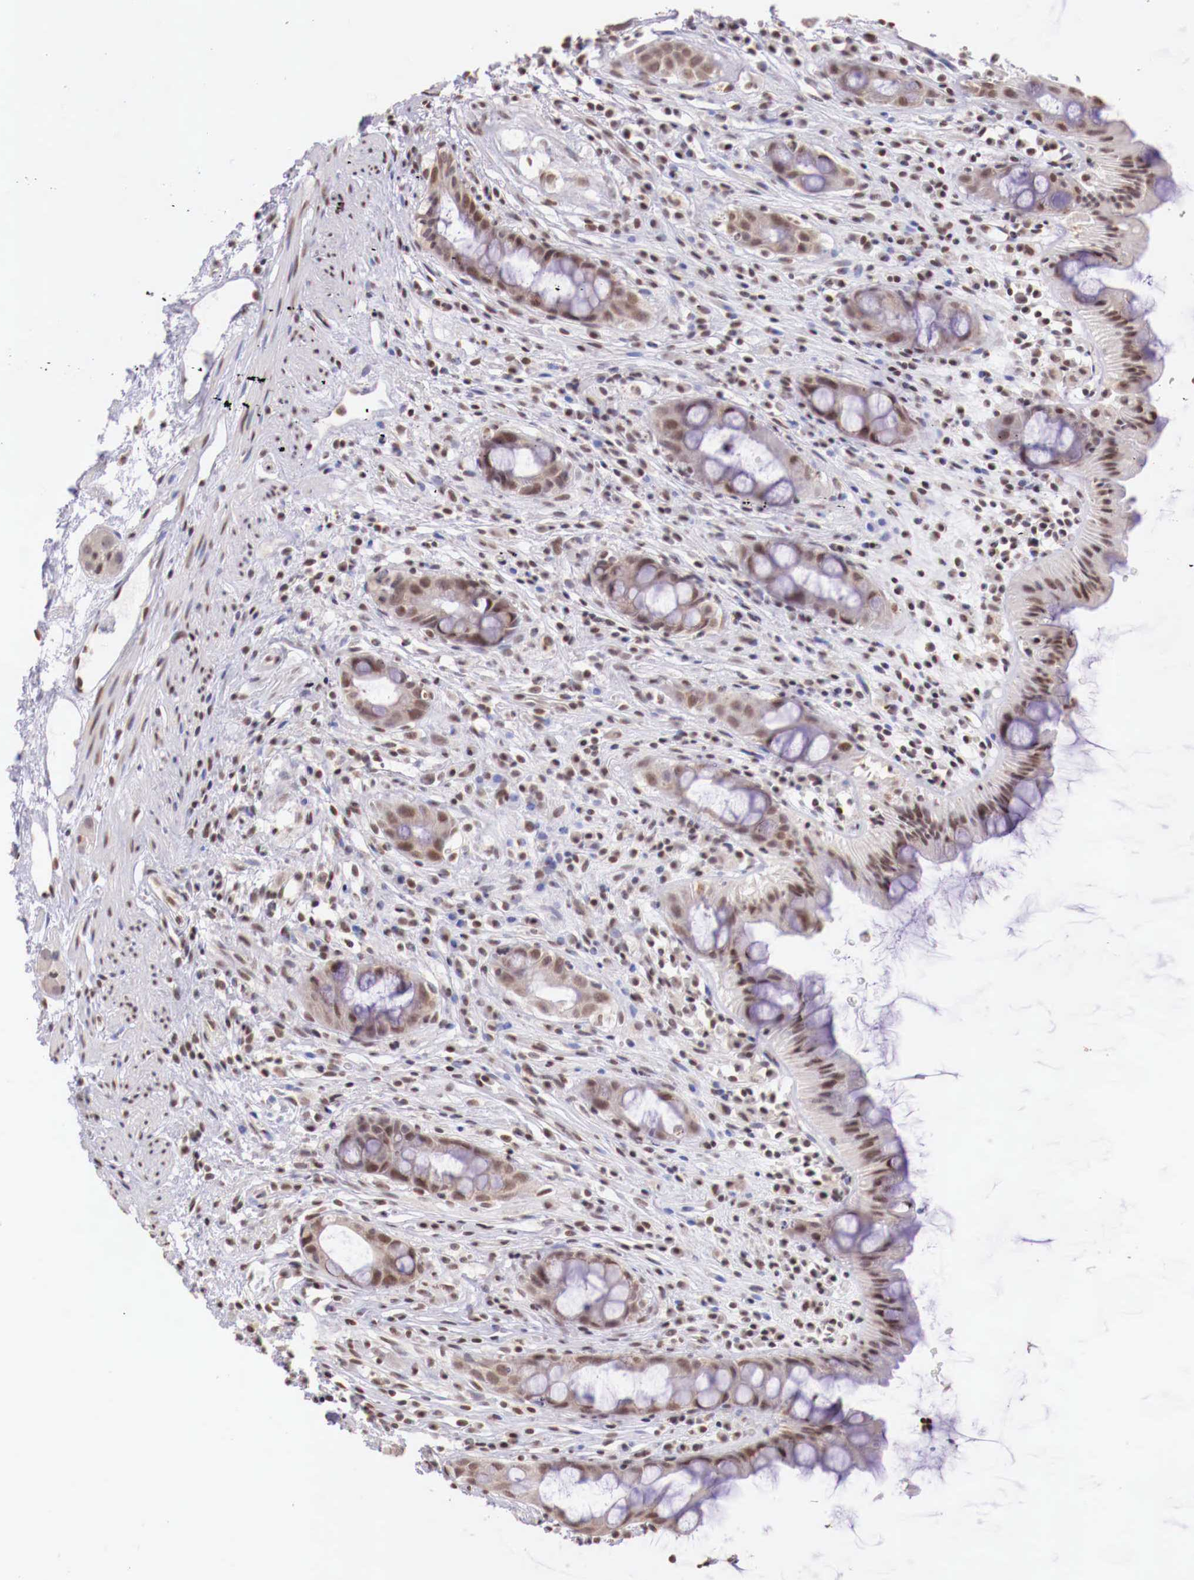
{"staining": {"intensity": "moderate", "quantity": ">75%", "location": "nuclear"}, "tissue": "rectum", "cell_type": "Glandular cells", "image_type": "normal", "snomed": [{"axis": "morphology", "description": "Normal tissue, NOS"}, {"axis": "topography", "description": "Rectum"}], "caption": "Normal rectum demonstrates moderate nuclear positivity in about >75% of glandular cells (Stains: DAB (3,3'-diaminobenzidine) in brown, nuclei in blue, Microscopy: brightfield microscopy at high magnification)..", "gene": "SP1", "patient": {"sex": "male", "age": 65}}